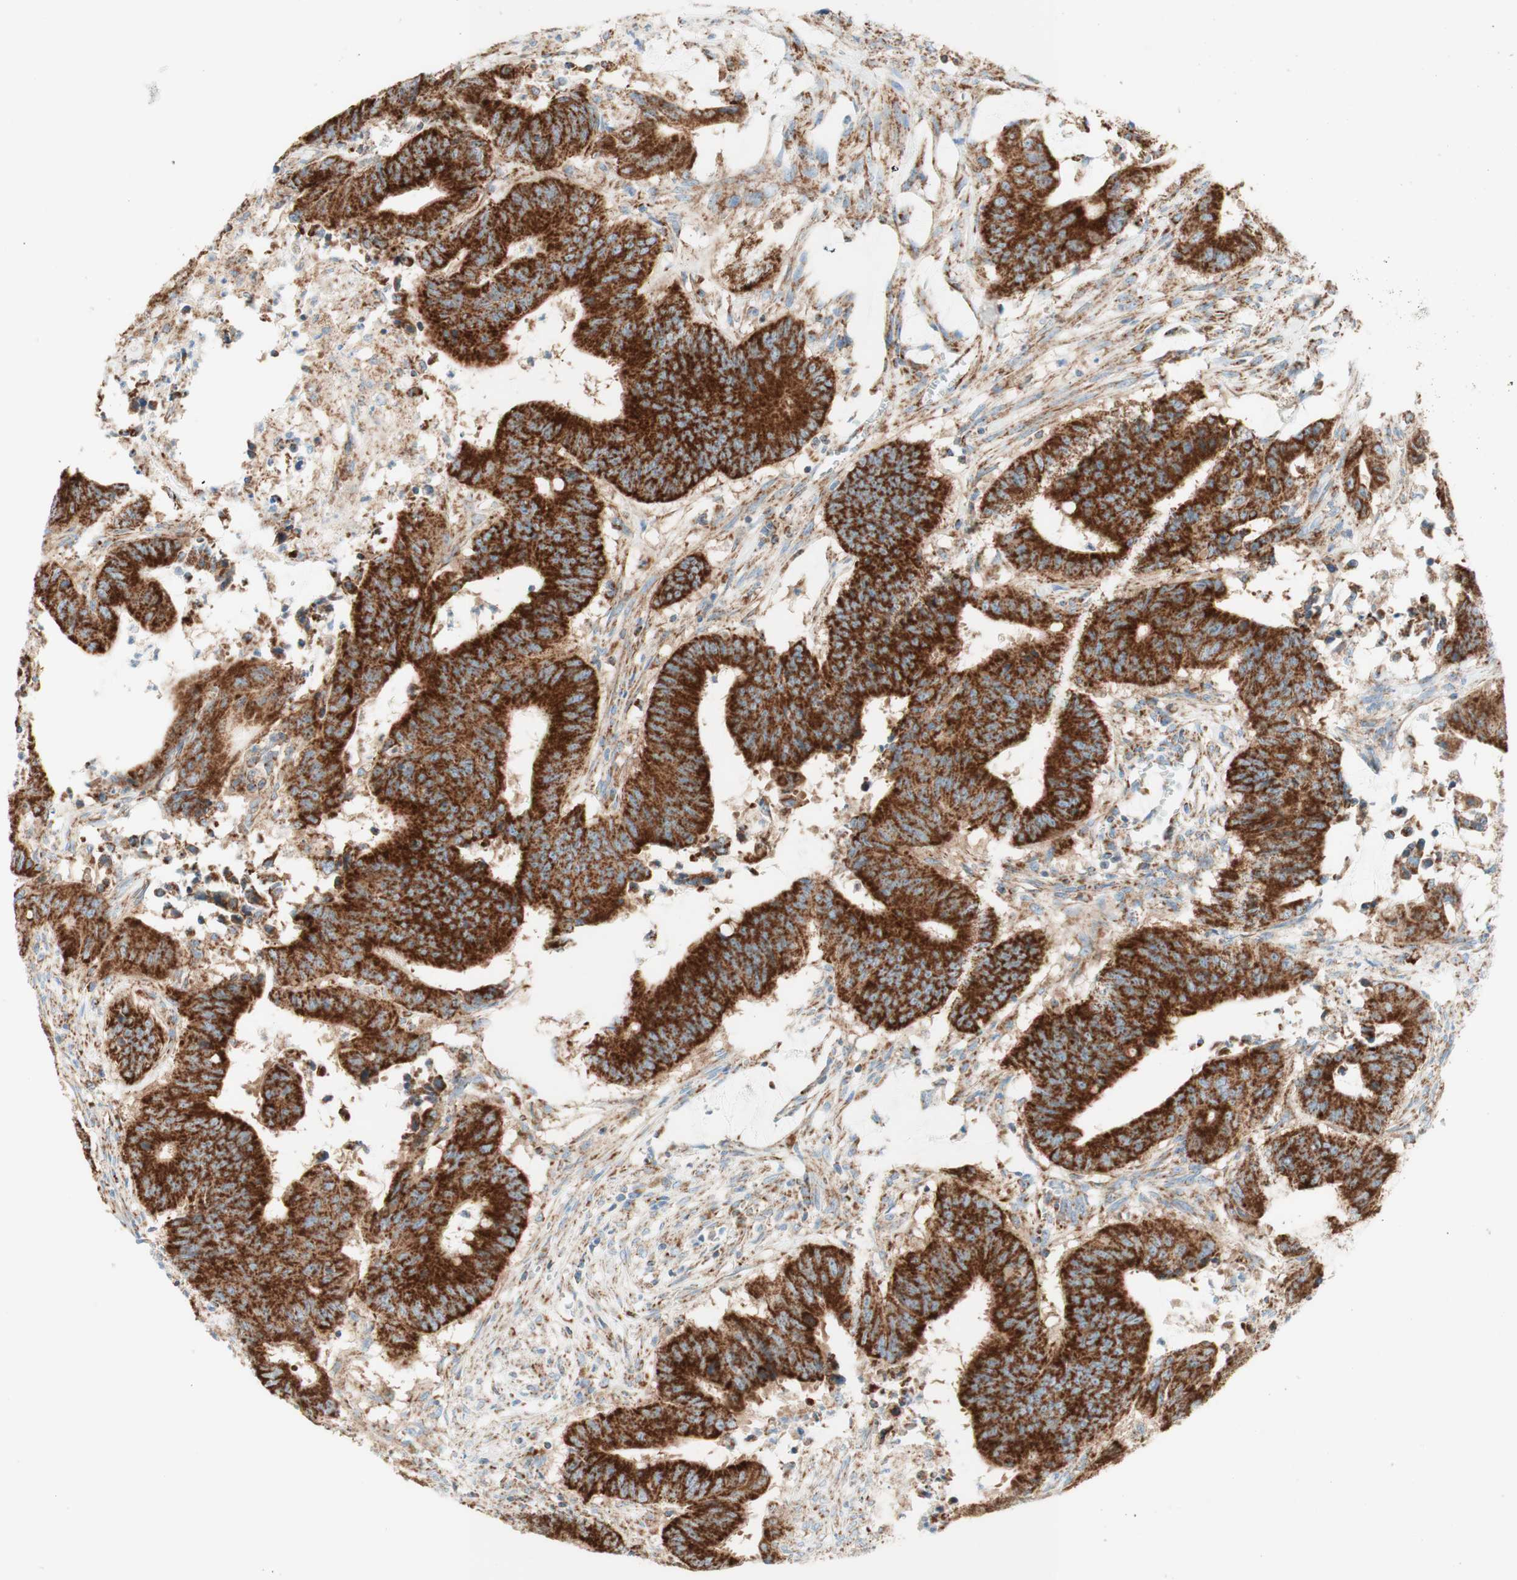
{"staining": {"intensity": "strong", "quantity": ">75%", "location": "cytoplasmic/membranous"}, "tissue": "colorectal cancer", "cell_type": "Tumor cells", "image_type": "cancer", "snomed": [{"axis": "morphology", "description": "Adenocarcinoma, NOS"}, {"axis": "topography", "description": "Colon"}], "caption": "IHC micrograph of adenocarcinoma (colorectal) stained for a protein (brown), which shows high levels of strong cytoplasmic/membranous positivity in approximately >75% of tumor cells.", "gene": "TOMM20", "patient": {"sex": "male", "age": 45}}